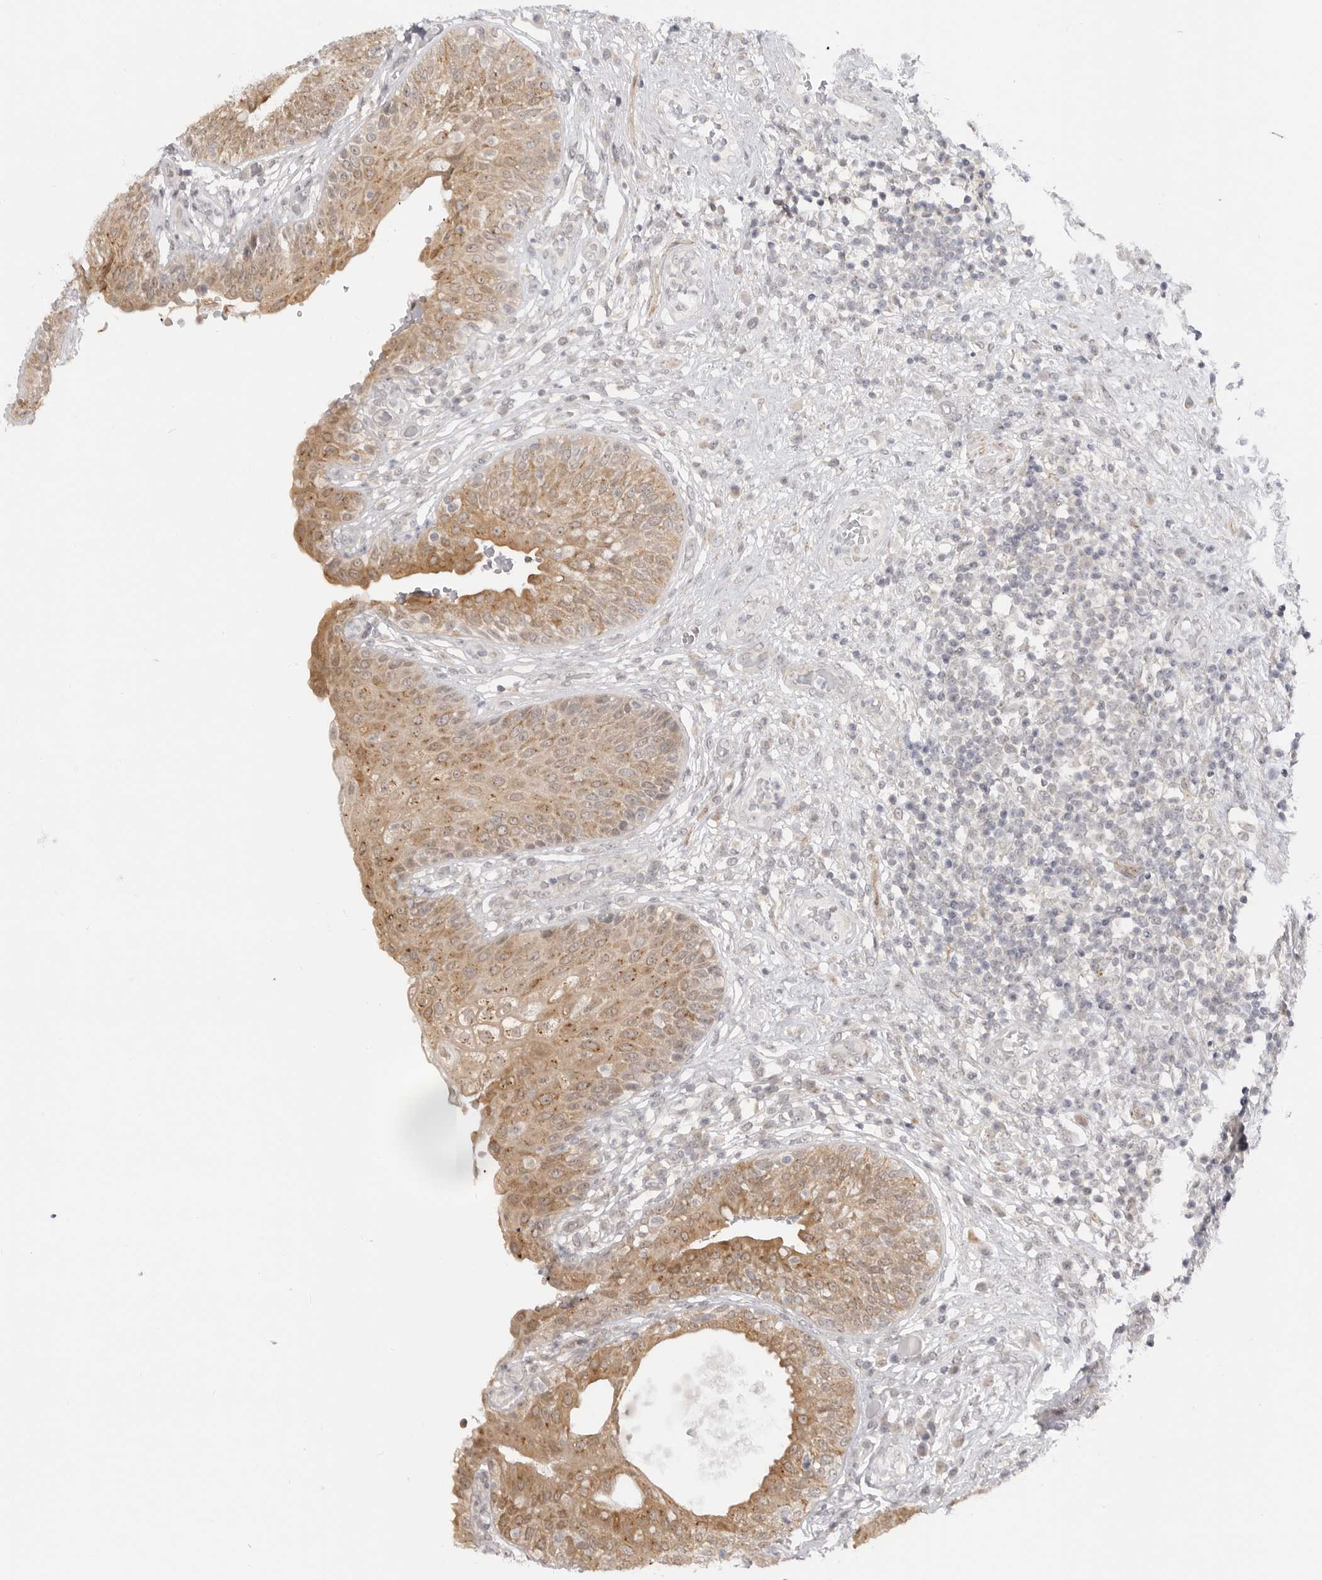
{"staining": {"intensity": "moderate", "quantity": ">75%", "location": "cytoplasmic/membranous"}, "tissue": "urinary bladder", "cell_type": "Urothelial cells", "image_type": "normal", "snomed": [{"axis": "morphology", "description": "Normal tissue, NOS"}, {"axis": "topography", "description": "Urinary bladder"}], "caption": "Urinary bladder stained with IHC exhibits moderate cytoplasmic/membranous expression in approximately >75% of urothelial cells. (IHC, brightfield microscopy, high magnification).", "gene": "GGT6", "patient": {"sex": "female", "age": 62}}